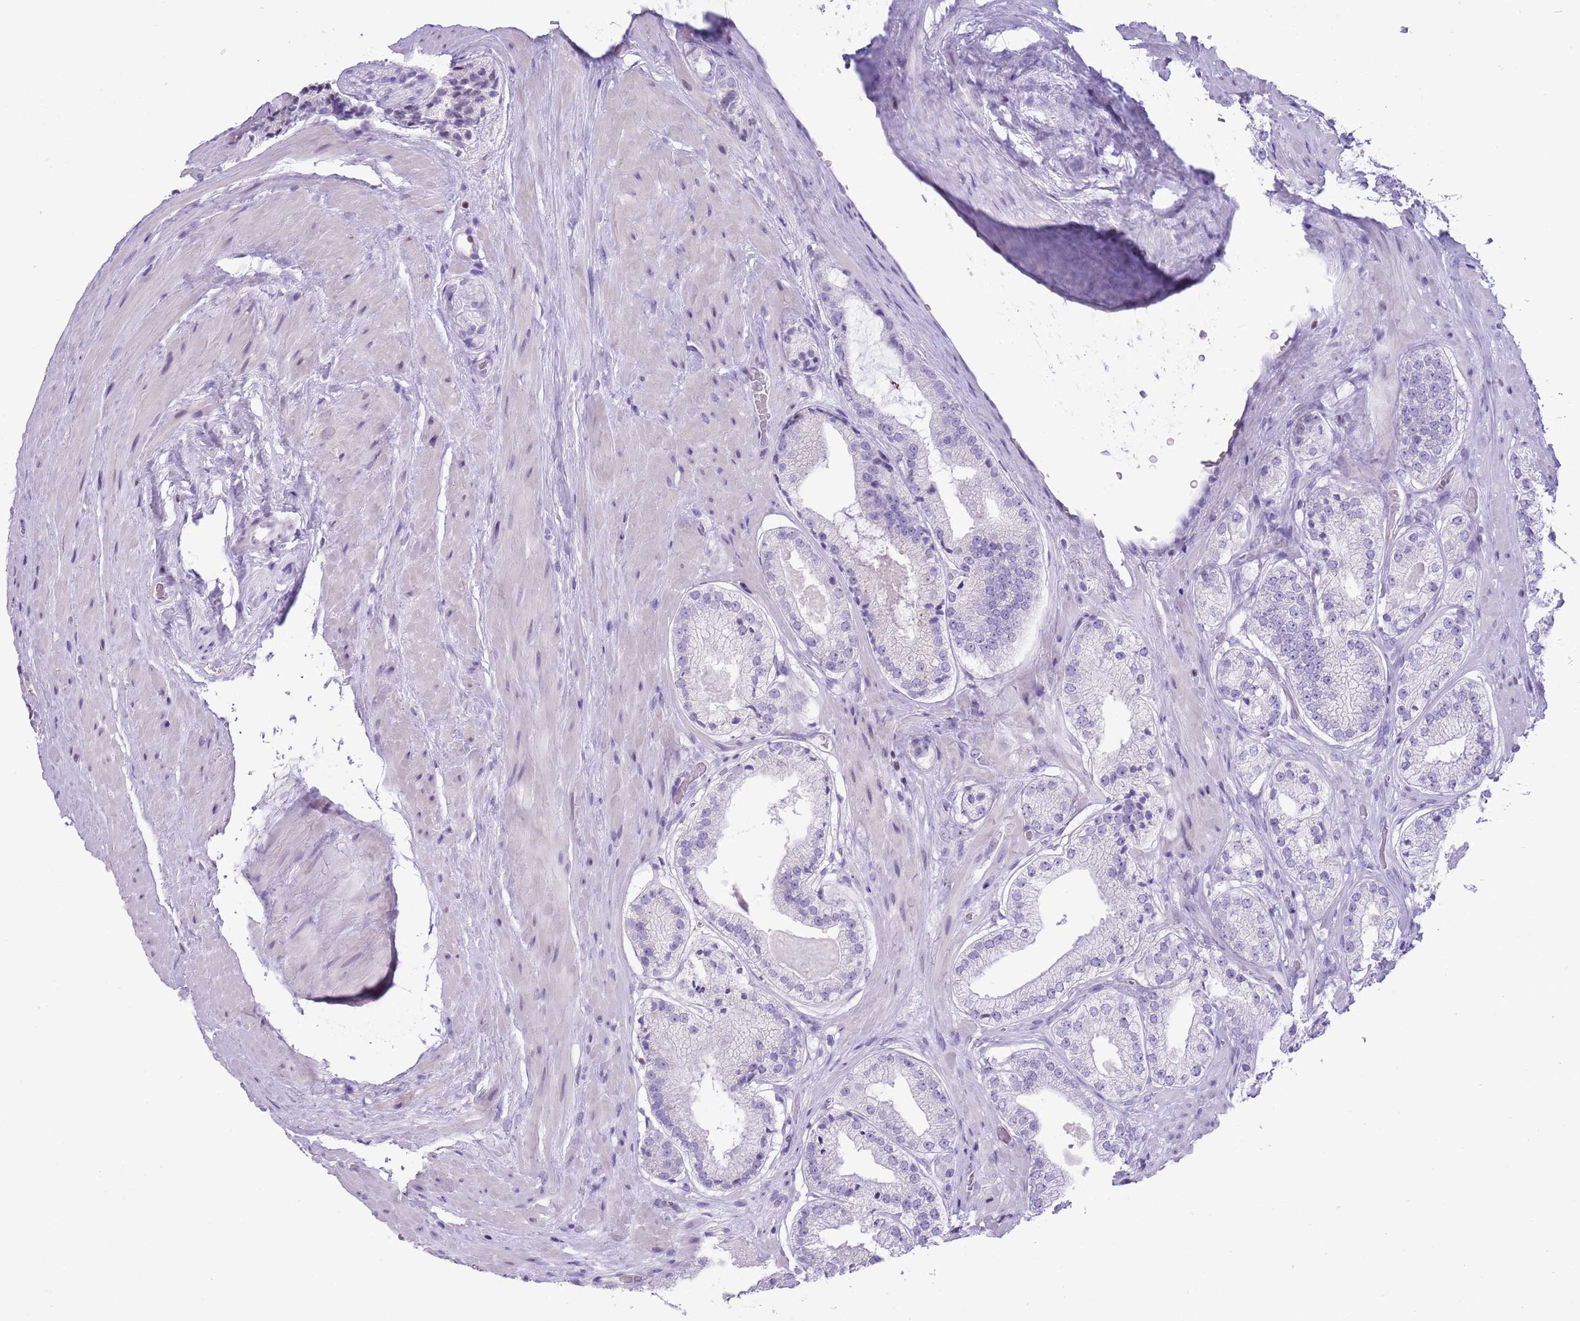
{"staining": {"intensity": "negative", "quantity": "none", "location": "none"}, "tissue": "prostate cancer", "cell_type": "Tumor cells", "image_type": "cancer", "snomed": [{"axis": "morphology", "description": "Adenocarcinoma, High grade"}, {"axis": "topography", "description": "Prostate"}], "caption": "A high-resolution photomicrograph shows immunohistochemistry staining of prostate high-grade adenocarcinoma, which shows no significant positivity in tumor cells. (DAB IHC with hematoxylin counter stain).", "gene": "BCL11B", "patient": {"sex": "male", "age": 71}}